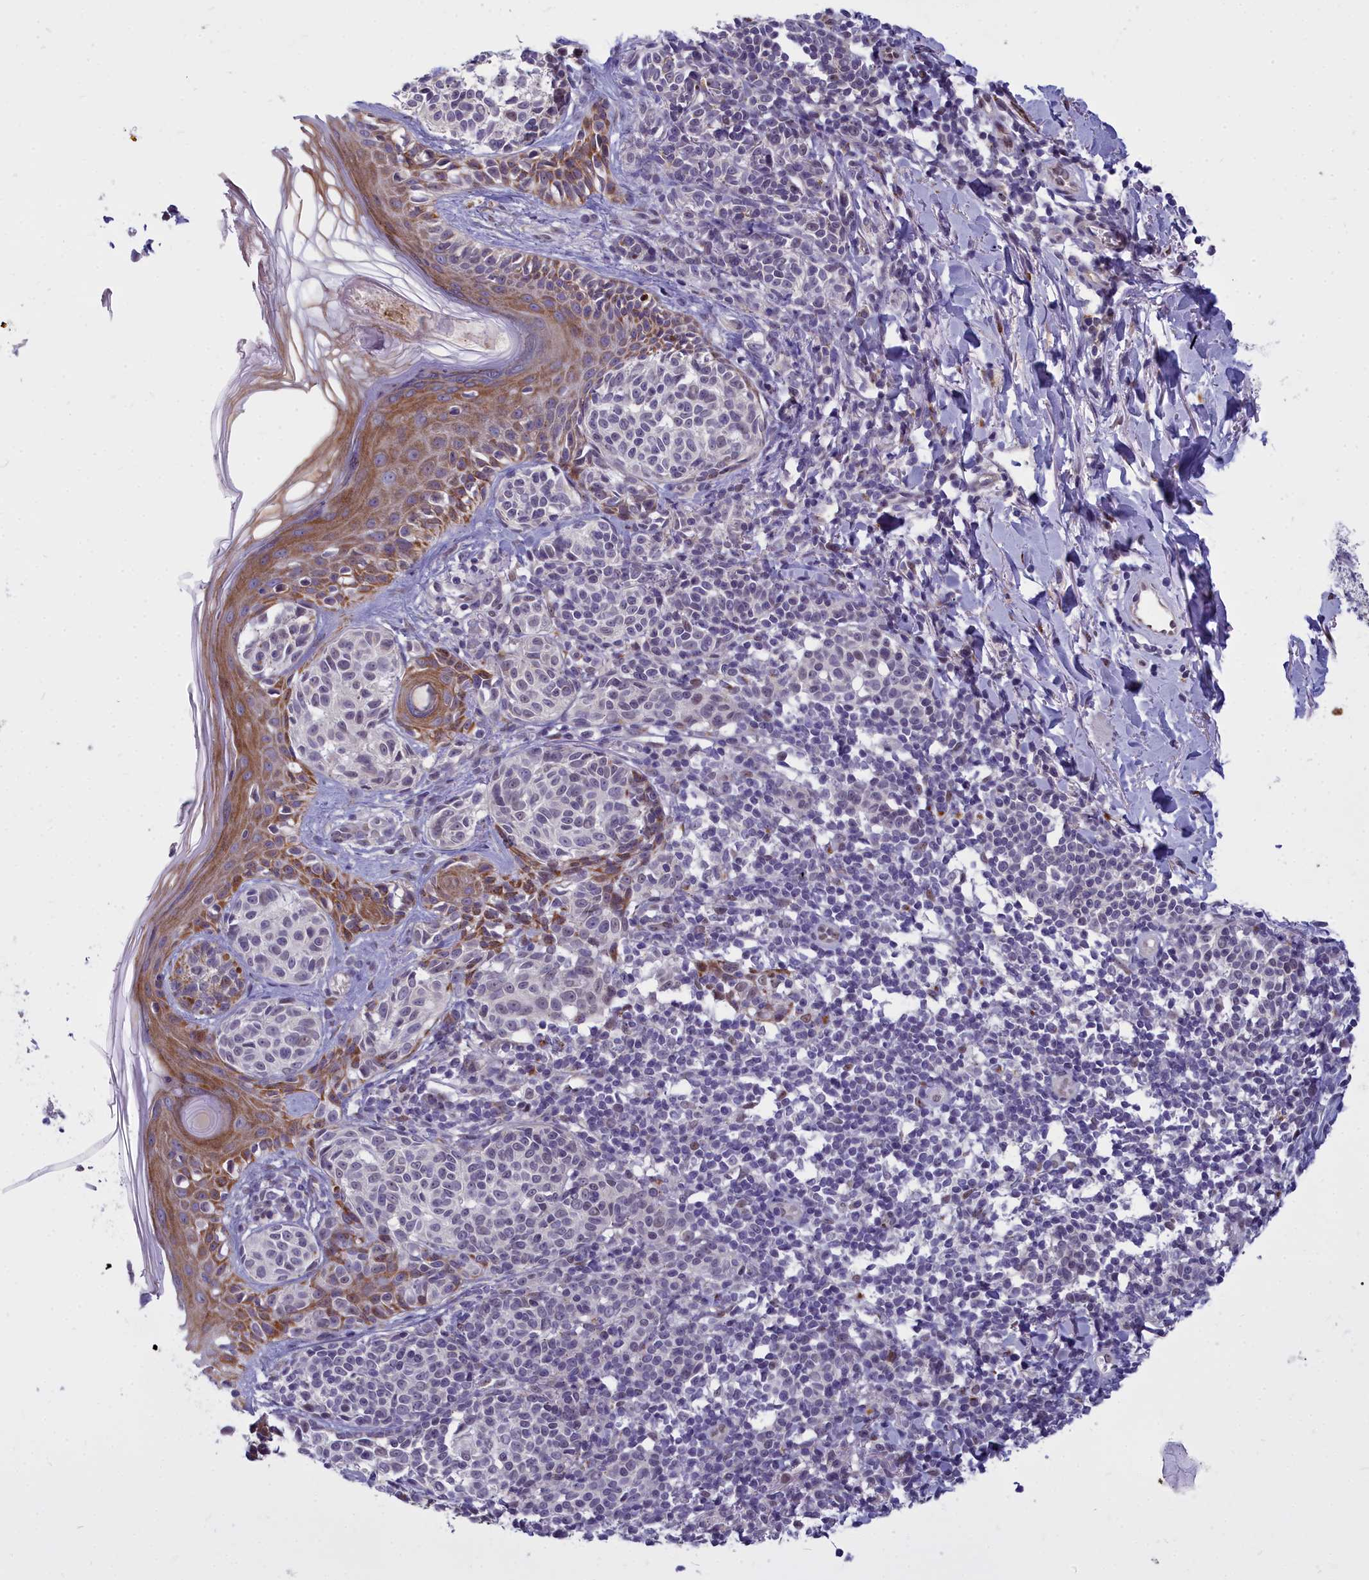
{"staining": {"intensity": "negative", "quantity": "none", "location": "none"}, "tissue": "melanoma", "cell_type": "Tumor cells", "image_type": "cancer", "snomed": [{"axis": "morphology", "description": "Malignant melanoma, NOS"}, {"axis": "topography", "description": "Skin of upper extremity"}], "caption": "Immunohistochemistry micrograph of neoplastic tissue: melanoma stained with DAB (3,3'-diaminobenzidine) reveals no significant protein staining in tumor cells.", "gene": "WDPCP", "patient": {"sex": "male", "age": 40}}